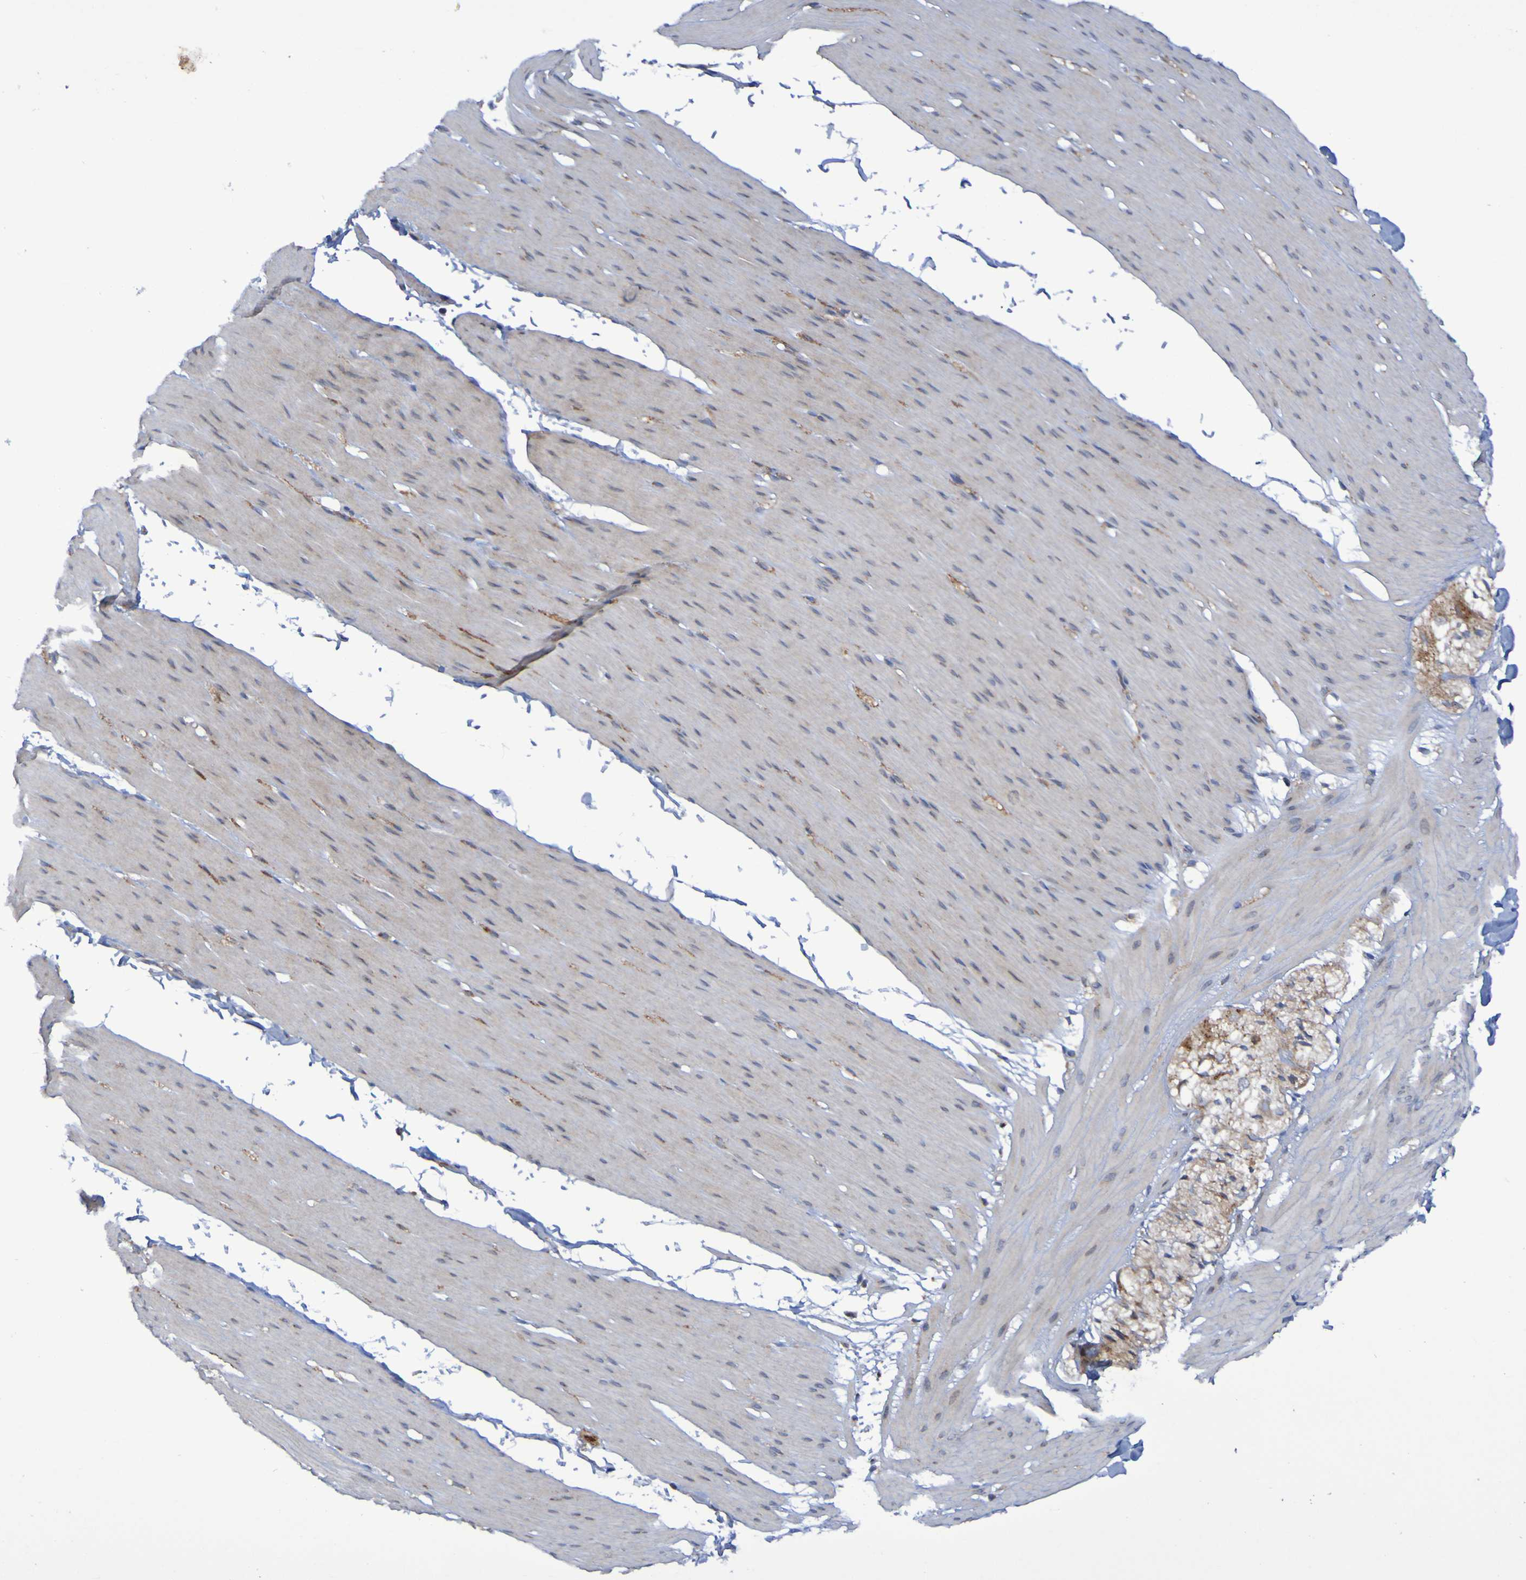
{"staining": {"intensity": "weak", "quantity": "<25%", "location": "cytoplasmic/membranous"}, "tissue": "smooth muscle", "cell_type": "Smooth muscle cells", "image_type": "normal", "snomed": [{"axis": "morphology", "description": "Normal tissue, NOS"}, {"axis": "topography", "description": "Smooth muscle"}, {"axis": "topography", "description": "Colon"}], "caption": "DAB immunohistochemical staining of unremarkable smooth muscle demonstrates no significant staining in smooth muscle cells. (IHC, brightfield microscopy, high magnification).", "gene": "LMBRD2", "patient": {"sex": "male", "age": 67}}